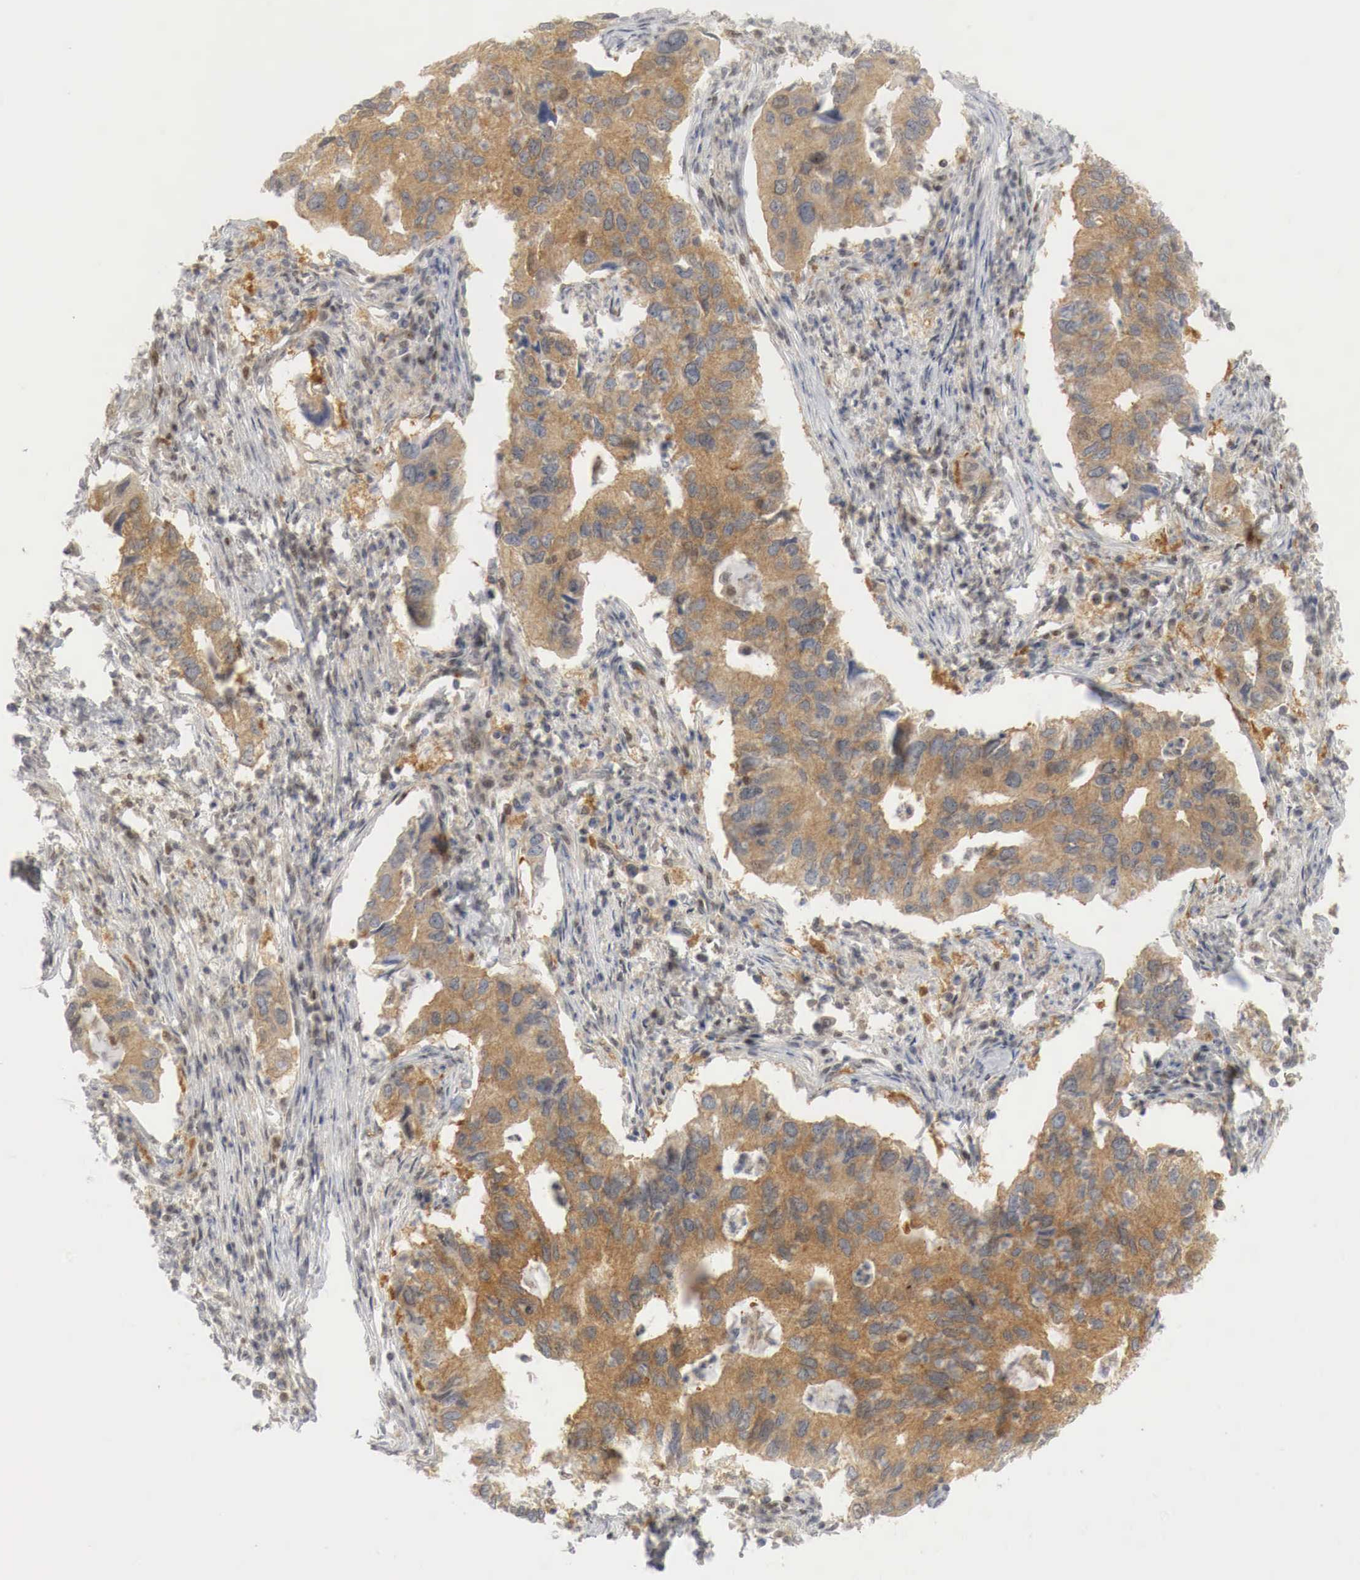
{"staining": {"intensity": "moderate", "quantity": "25%-75%", "location": "cytoplasmic/membranous,nuclear"}, "tissue": "lung cancer", "cell_type": "Tumor cells", "image_type": "cancer", "snomed": [{"axis": "morphology", "description": "Adenocarcinoma, NOS"}, {"axis": "topography", "description": "Lung"}], "caption": "Lung cancer stained with IHC exhibits moderate cytoplasmic/membranous and nuclear expression in about 25%-75% of tumor cells.", "gene": "MYC", "patient": {"sex": "male", "age": 48}}